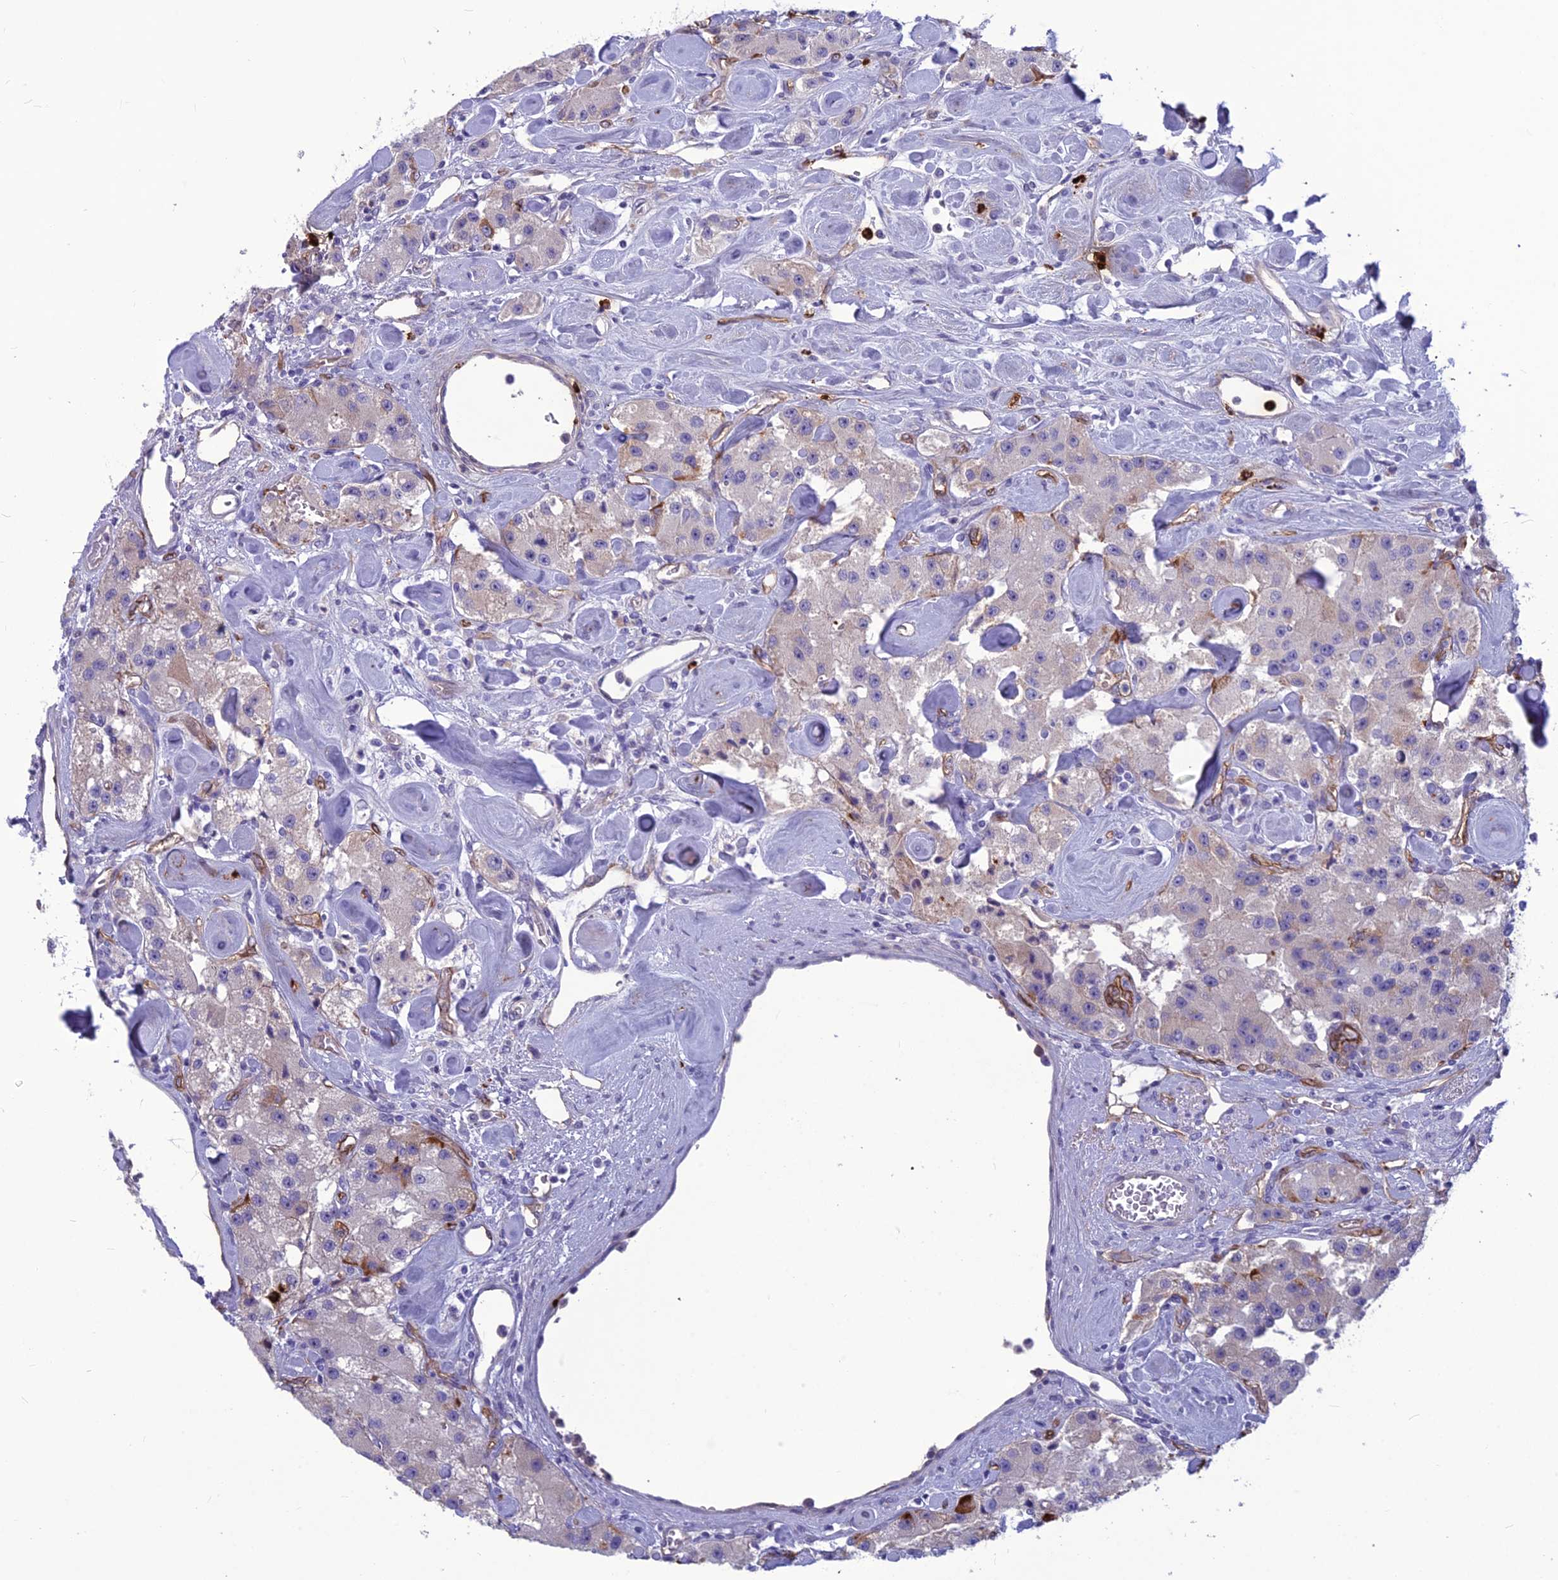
{"staining": {"intensity": "moderate", "quantity": "<25%", "location": "cytoplasmic/membranous"}, "tissue": "carcinoid", "cell_type": "Tumor cells", "image_type": "cancer", "snomed": [{"axis": "morphology", "description": "Carcinoid, malignant, NOS"}, {"axis": "topography", "description": "Pancreas"}], "caption": "Tumor cells exhibit low levels of moderate cytoplasmic/membranous staining in about <25% of cells in carcinoid.", "gene": "BBS7", "patient": {"sex": "male", "age": 41}}